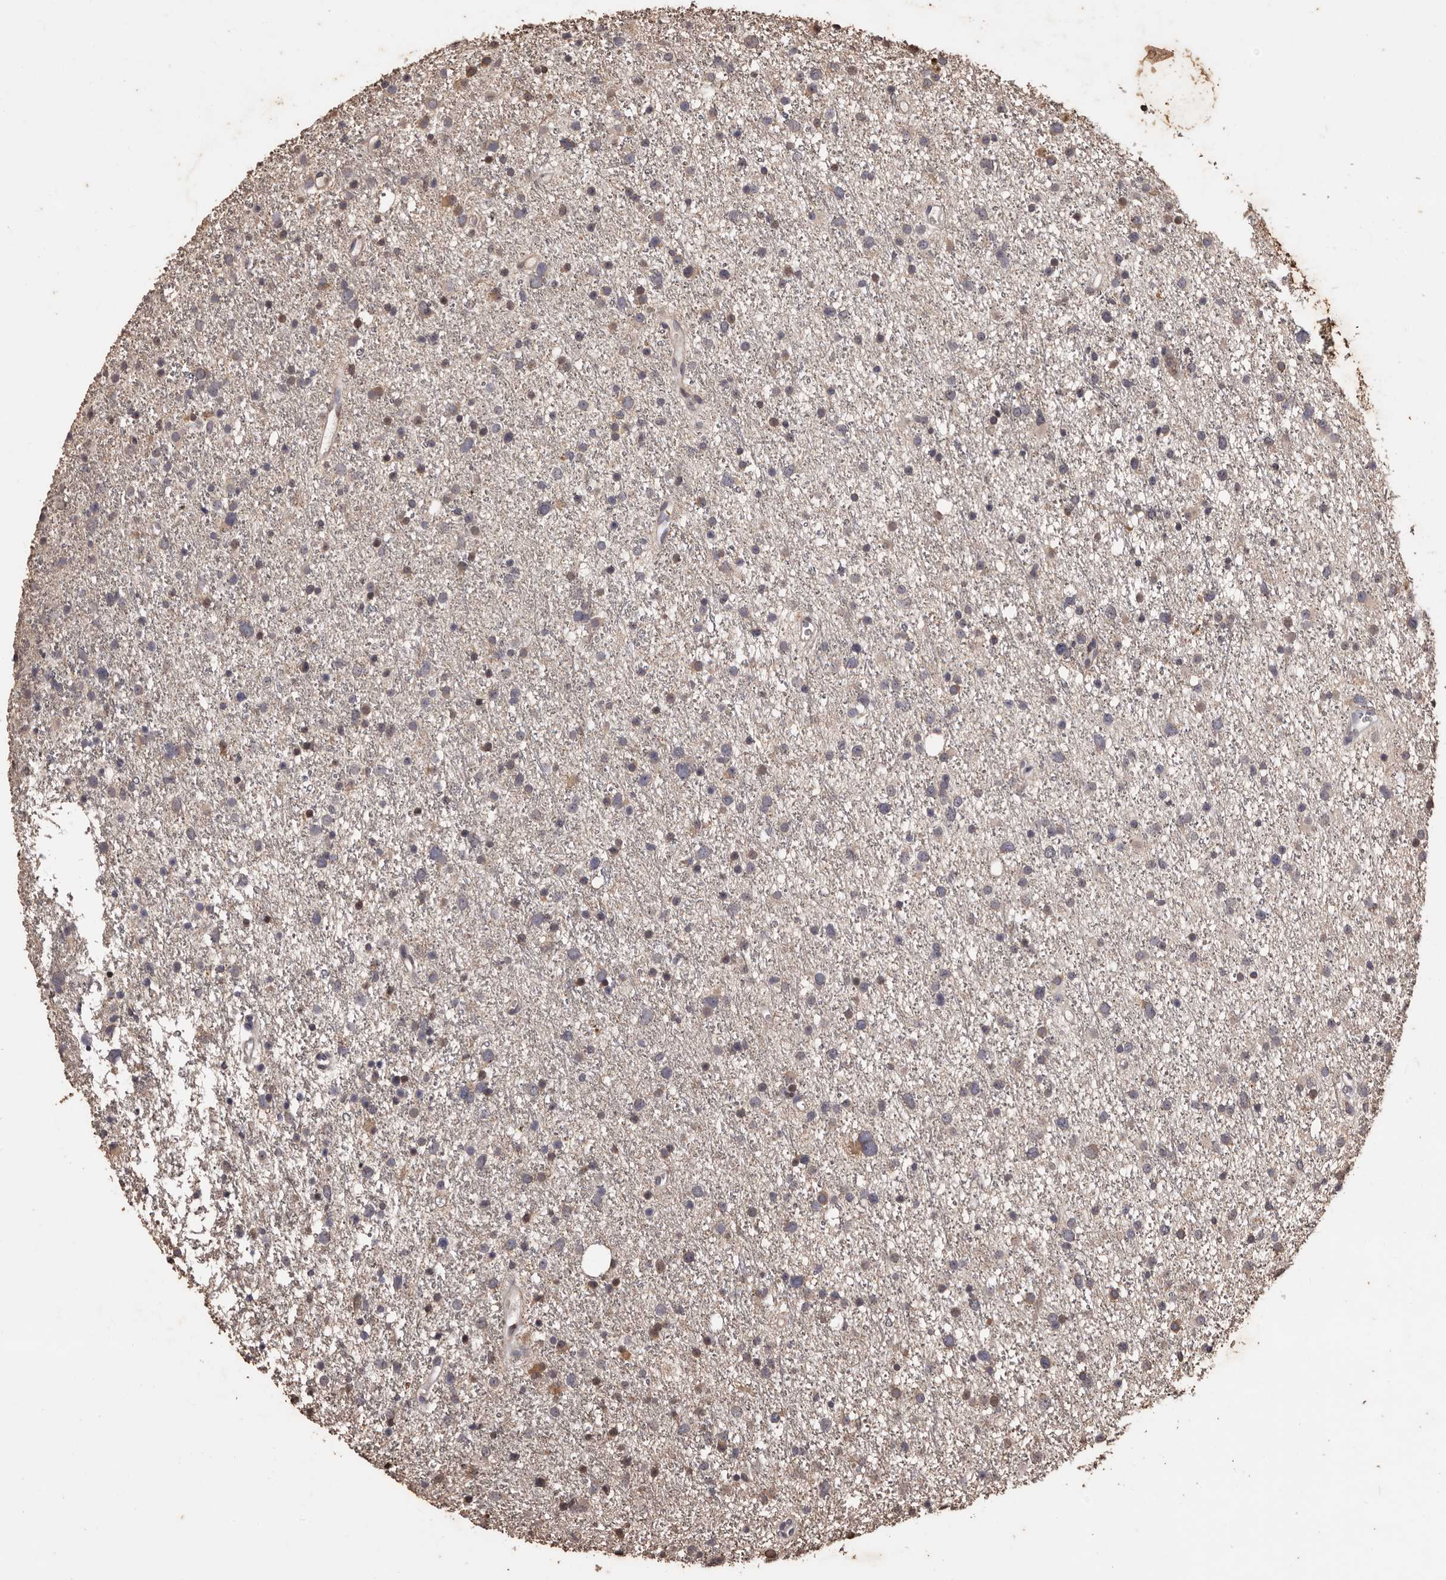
{"staining": {"intensity": "weak", "quantity": "<25%", "location": "cytoplasmic/membranous"}, "tissue": "glioma", "cell_type": "Tumor cells", "image_type": "cancer", "snomed": [{"axis": "morphology", "description": "Glioma, malignant, Low grade"}, {"axis": "topography", "description": "Cerebral cortex"}], "caption": "The immunohistochemistry (IHC) micrograph has no significant expression in tumor cells of glioma tissue.", "gene": "NAV1", "patient": {"sex": "female", "age": 39}}